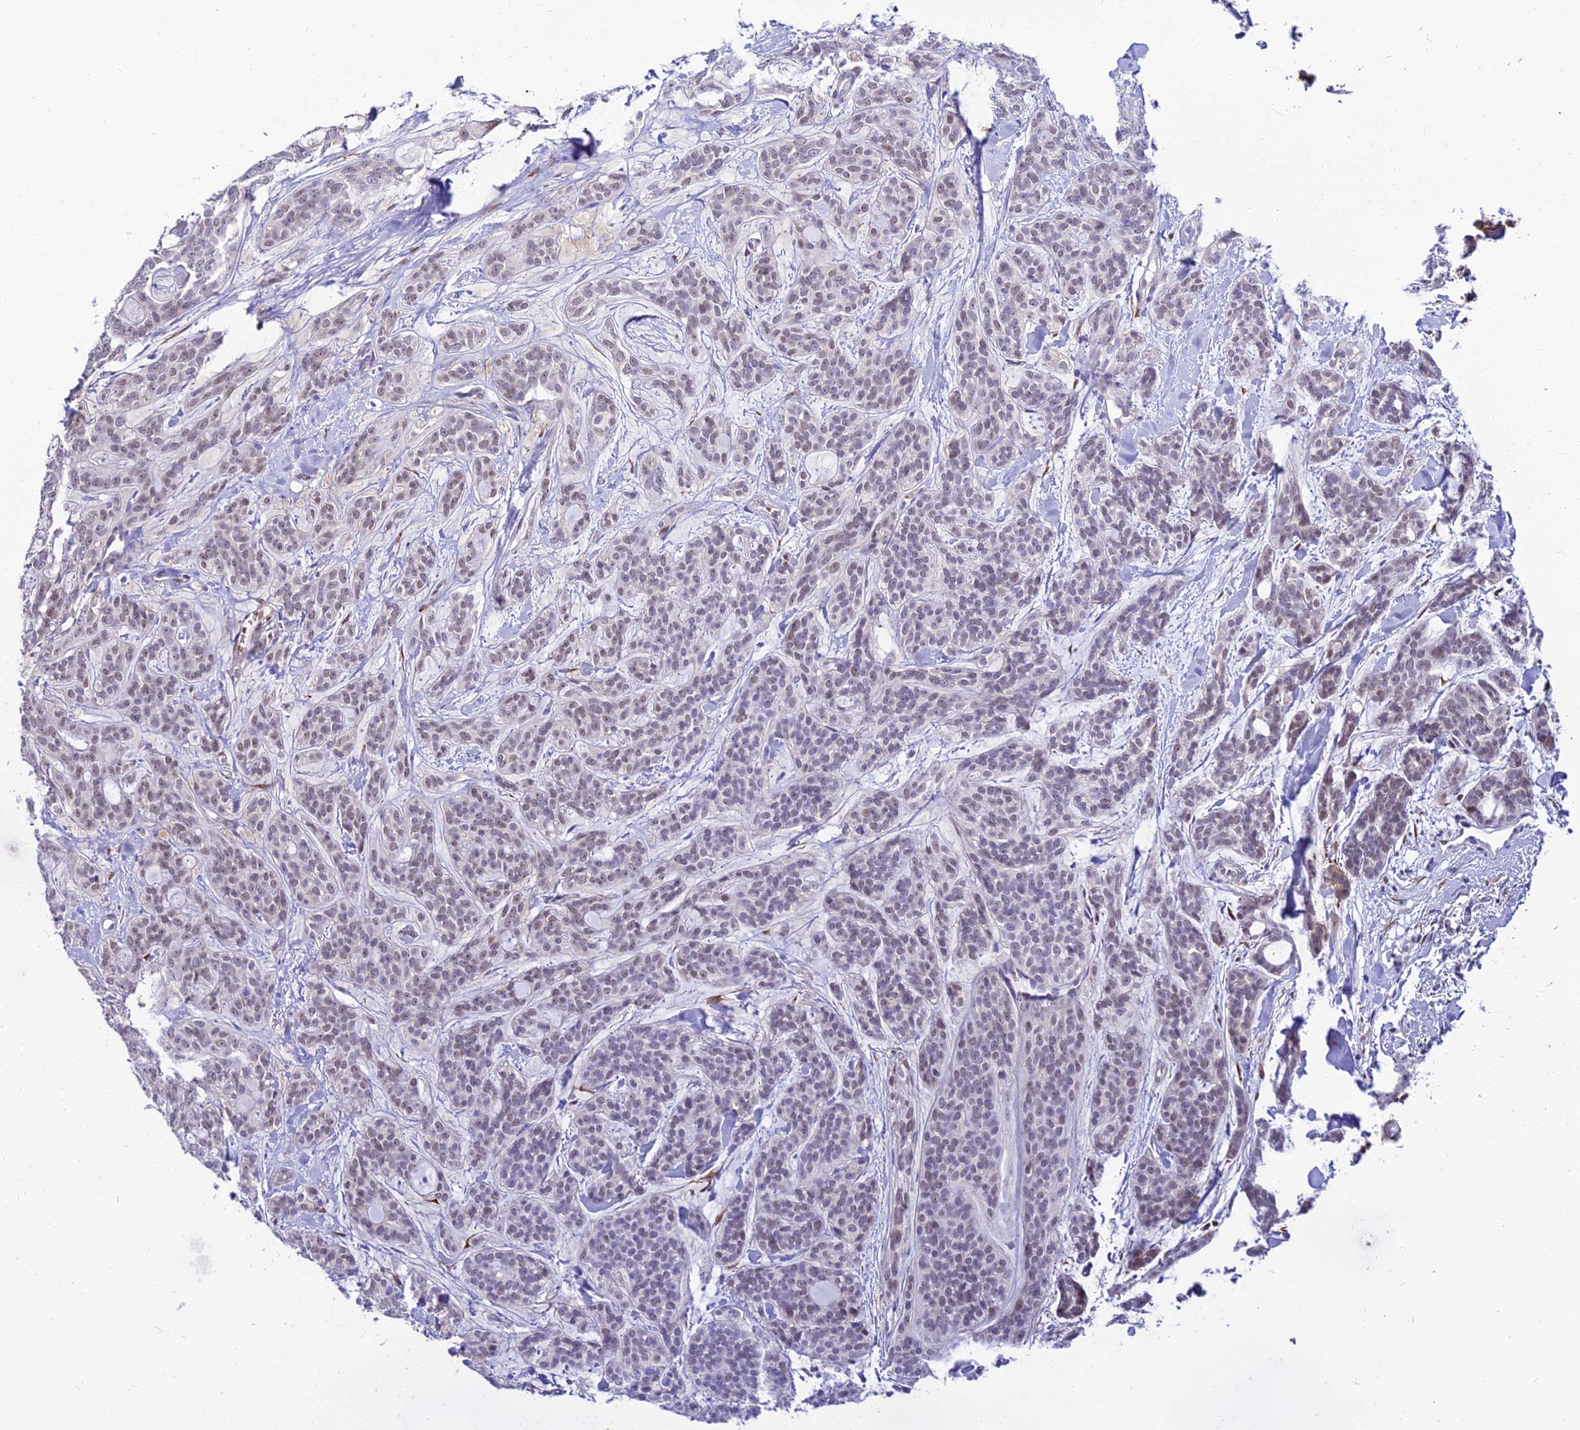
{"staining": {"intensity": "weak", "quantity": "<25%", "location": "nuclear"}, "tissue": "head and neck cancer", "cell_type": "Tumor cells", "image_type": "cancer", "snomed": [{"axis": "morphology", "description": "Adenocarcinoma, NOS"}, {"axis": "topography", "description": "Head-Neck"}], "caption": "There is no significant staining in tumor cells of head and neck cancer (adenocarcinoma).", "gene": "BCL9", "patient": {"sex": "male", "age": 66}}